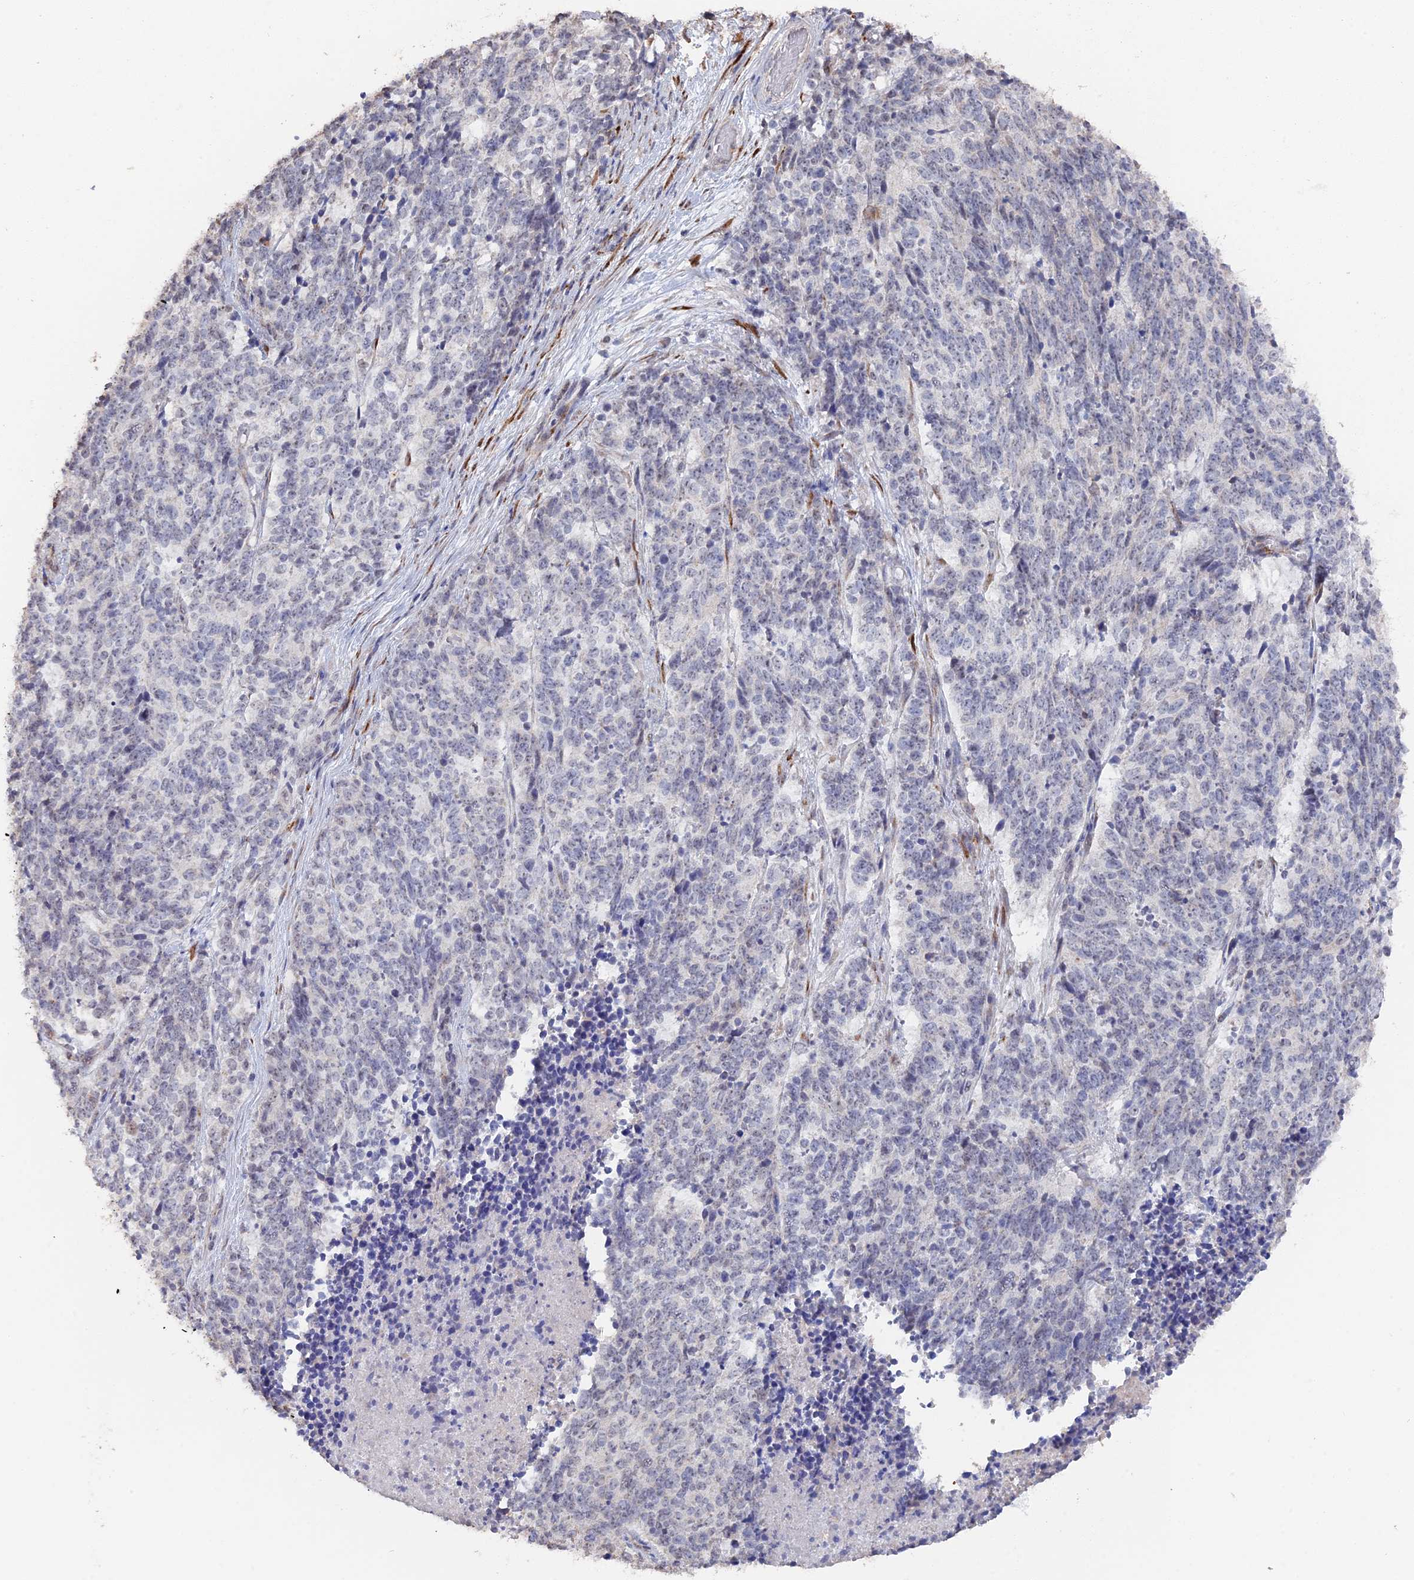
{"staining": {"intensity": "negative", "quantity": "none", "location": "none"}, "tissue": "cervical cancer", "cell_type": "Tumor cells", "image_type": "cancer", "snomed": [{"axis": "morphology", "description": "Squamous cell carcinoma, NOS"}, {"axis": "topography", "description": "Cervix"}], "caption": "Tumor cells show no significant protein staining in squamous cell carcinoma (cervical).", "gene": "SEMG2", "patient": {"sex": "female", "age": 29}}